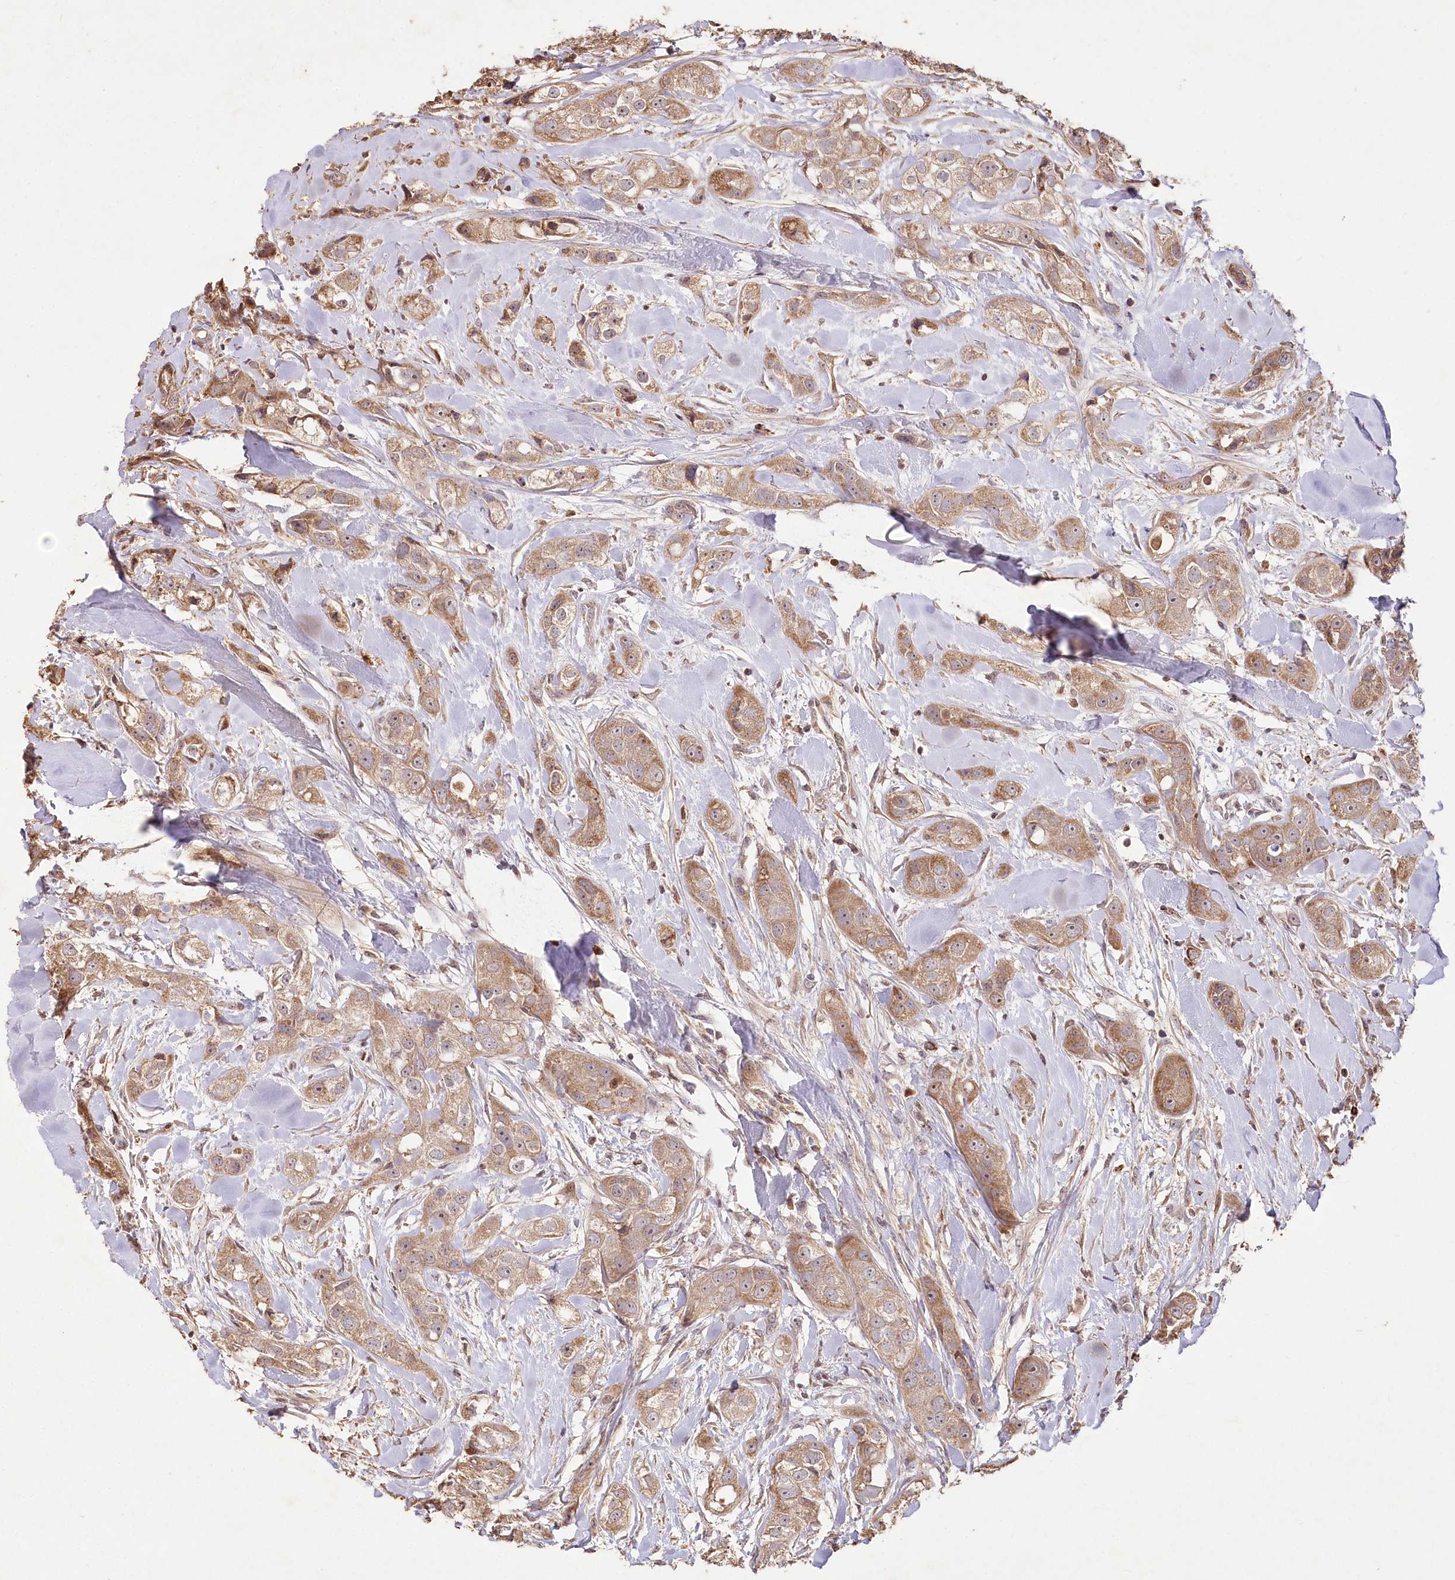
{"staining": {"intensity": "moderate", "quantity": ">75%", "location": "cytoplasmic/membranous"}, "tissue": "head and neck cancer", "cell_type": "Tumor cells", "image_type": "cancer", "snomed": [{"axis": "morphology", "description": "Normal tissue, NOS"}, {"axis": "morphology", "description": "Squamous cell carcinoma, NOS"}, {"axis": "topography", "description": "Skeletal muscle"}, {"axis": "topography", "description": "Head-Neck"}], "caption": "Tumor cells show moderate cytoplasmic/membranous staining in about >75% of cells in squamous cell carcinoma (head and neck).", "gene": "PSTK", "patient": {"sex": "male", "age": 51}}